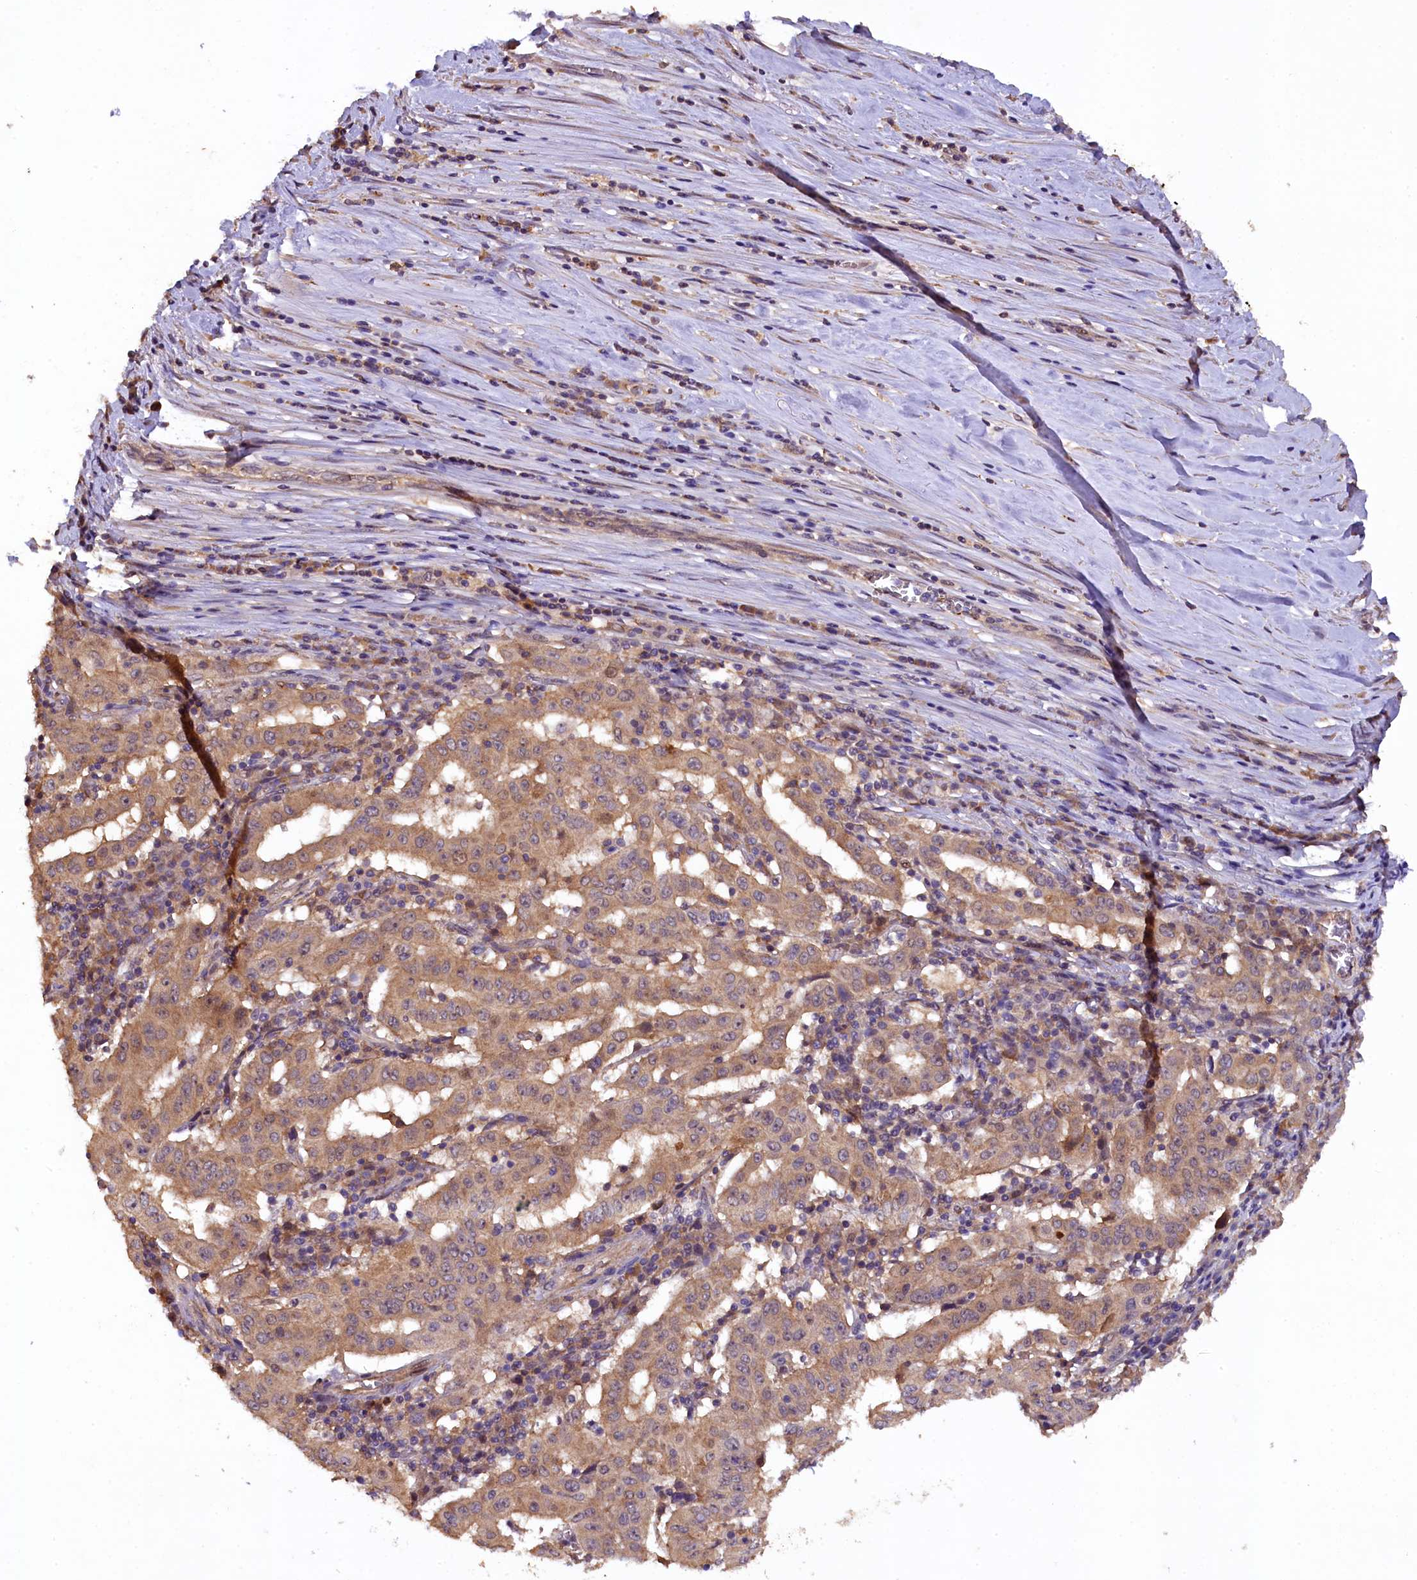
{"staining": {"intensity": "moderate", "quantity": ">75%", "location": "cytoplasmic/membranous"}, "tissue": "pancreatic cancer", "cell_type": "Tumor cells", "image_type": "cancer", "snomed": [{"axis": "morphology", "description": "Adenocarcinoma, NOS"}, {"axis": "topography", "description": "Pancreas"}], "caption": "Pancreatic cancer stained for a protein (brown) displays moderate cytoplasmic/membranous positive positivity in approximately >75% of tumor cells.", "gene": "PLXNB1", "patient": {"sex": "male", "age": 63}}